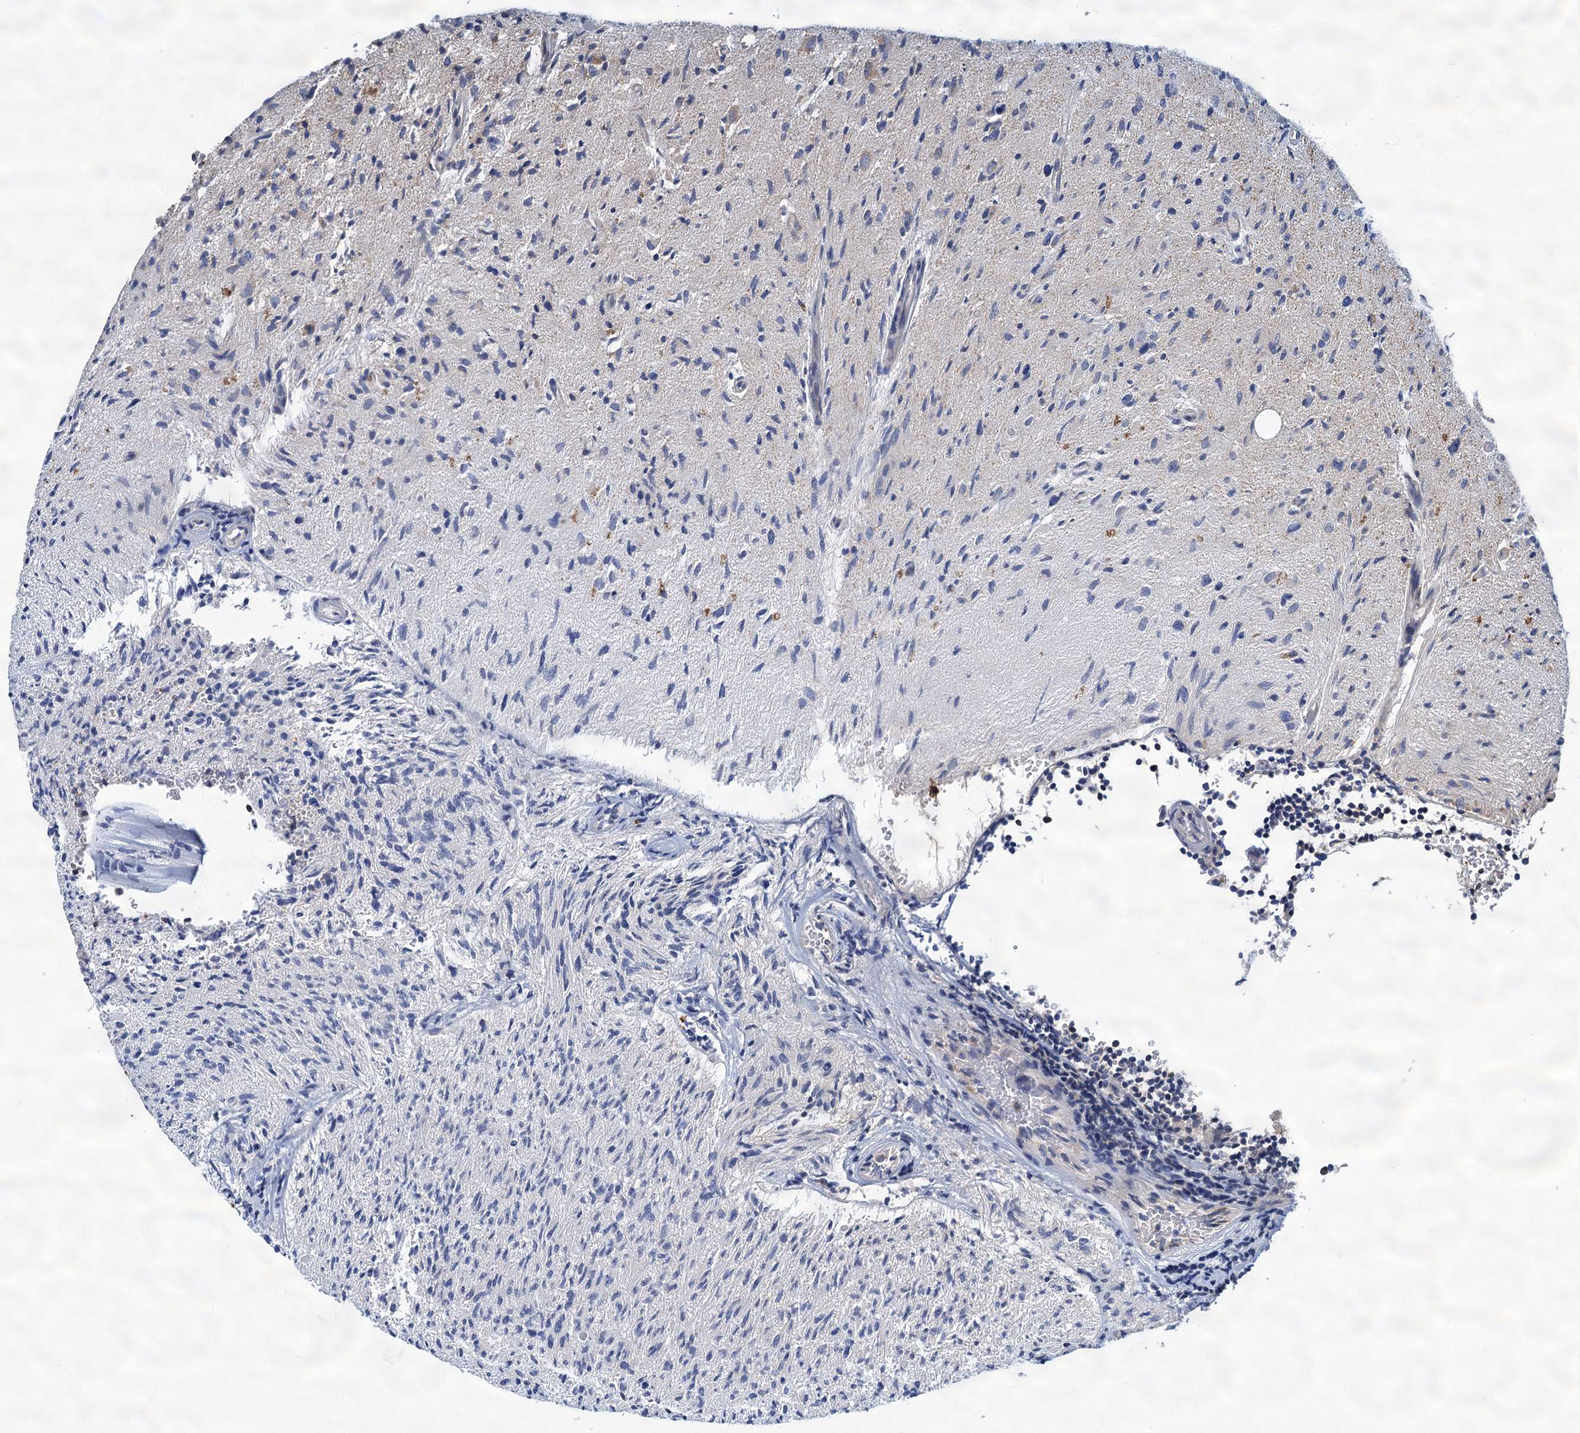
{"staining": {"intensity": "negative", "quantity": "none", "location": "none"}, "tissue": "glioma", "cell_type": "Tumor cells", "image_type": "cancer", "snomed": [{"axis": "morphology", "description": "Glioma, malignant, High grade"}, {"axis": "topography", "description": "Brain"}], "caption": "High power microscopy photomicrograph of an IHC micrograph of malignant glioma (high-grade), revealing no significant positivity in tumor cells.", "gene": "LINS1", "patient": {"sex": "female", "age": 57}}